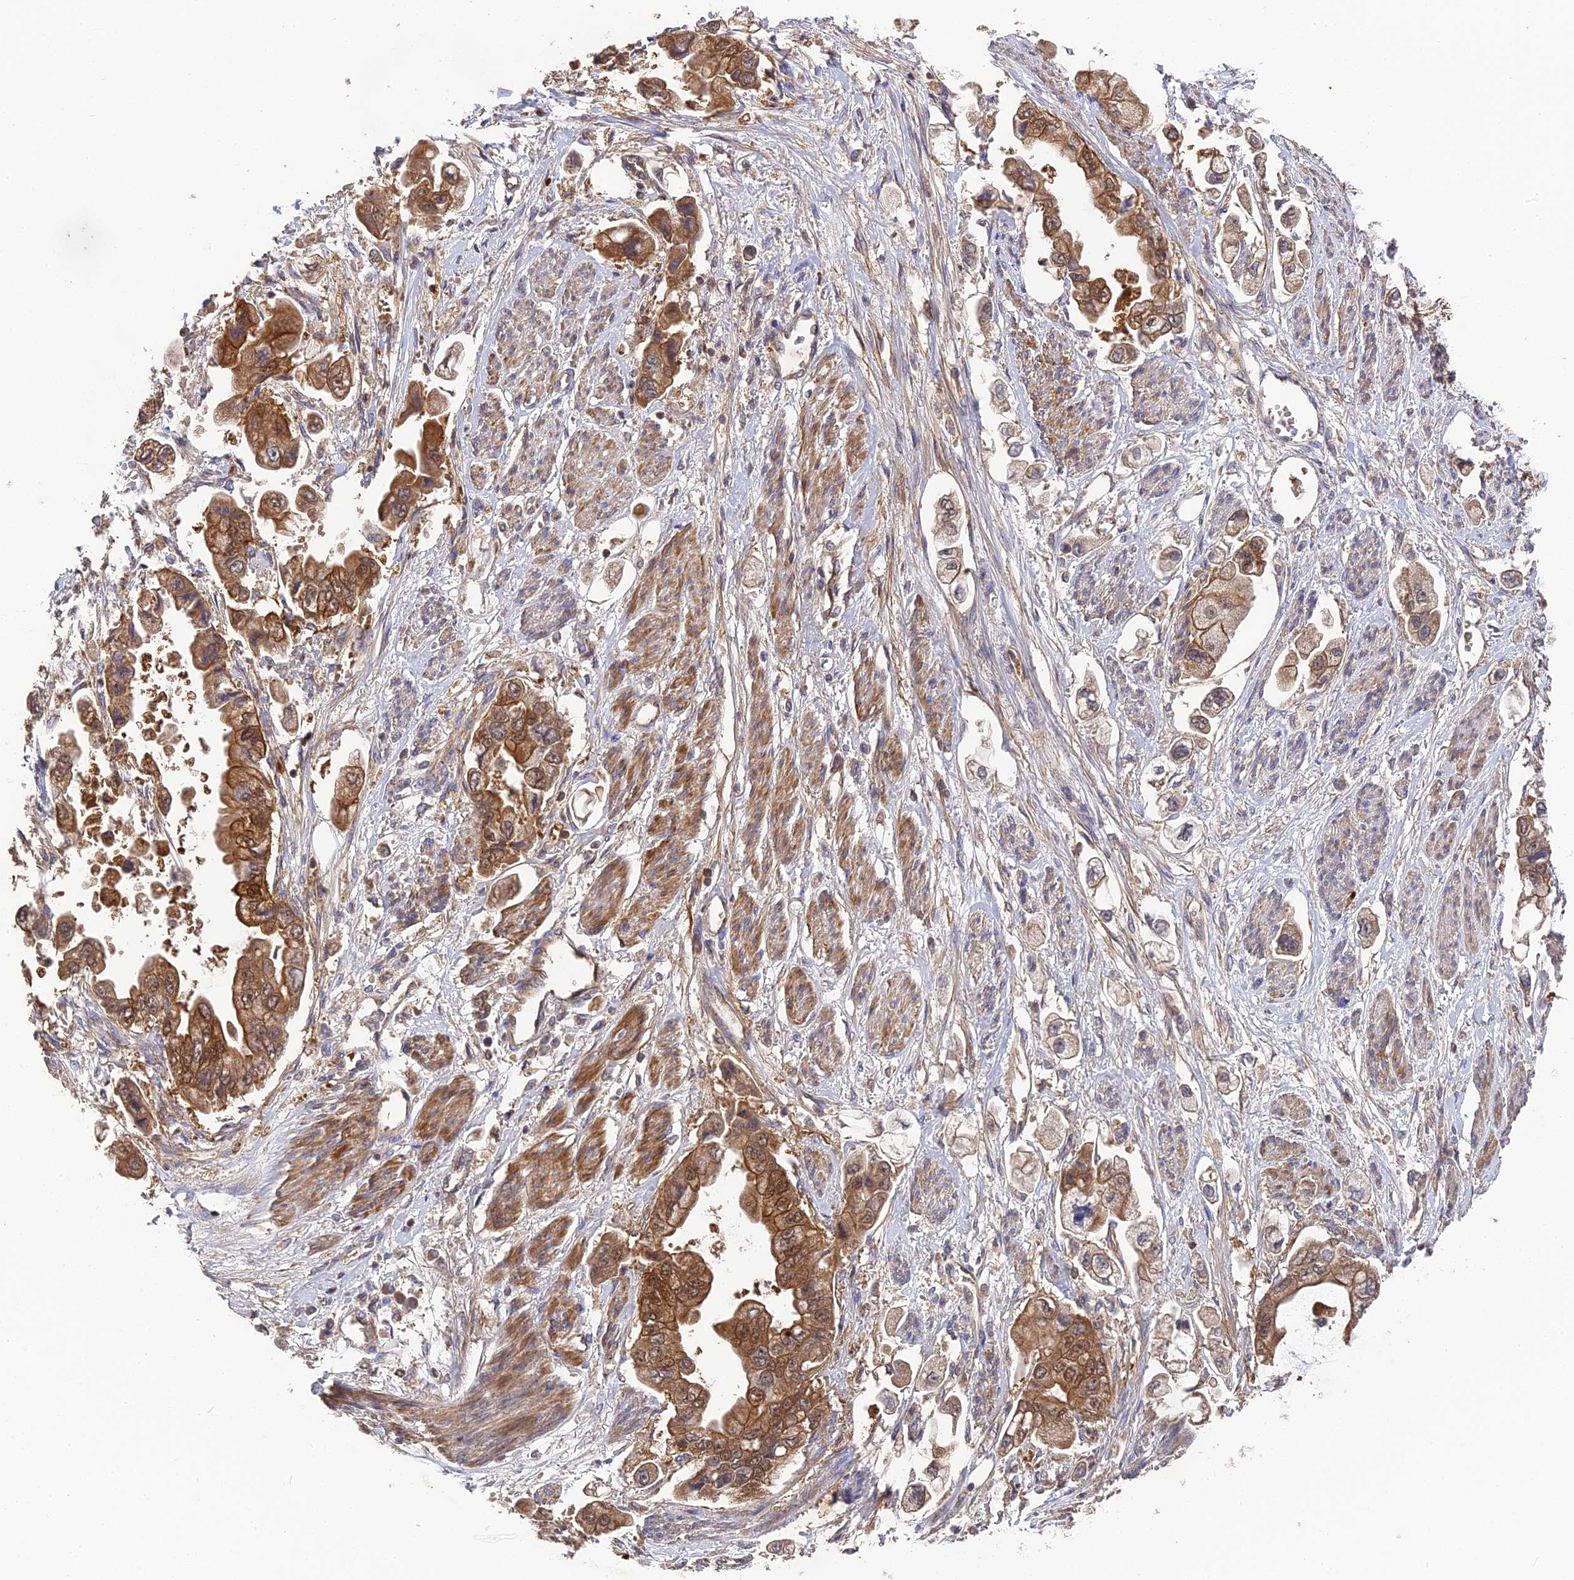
{"staining": {"intensity": "strong", "quantity": ">75%", "location": "cytoplasmic/membranous,nuclear"}, "tissue": "stomach cancer", "cell_type": "Tumor cells", "image_type": "cancer", "snomed": [{"axis": "morphology", "description": "Adenocarcinoma, NOS"}, {"axis": "topography", "description": "Stomach"}], "caption": "Stomach adenocarcinoma stained with a protein marker exhibits strong staining in tumor cells.", "gene": "RPIA", "patient": {"sex": "male", "age": 62}}